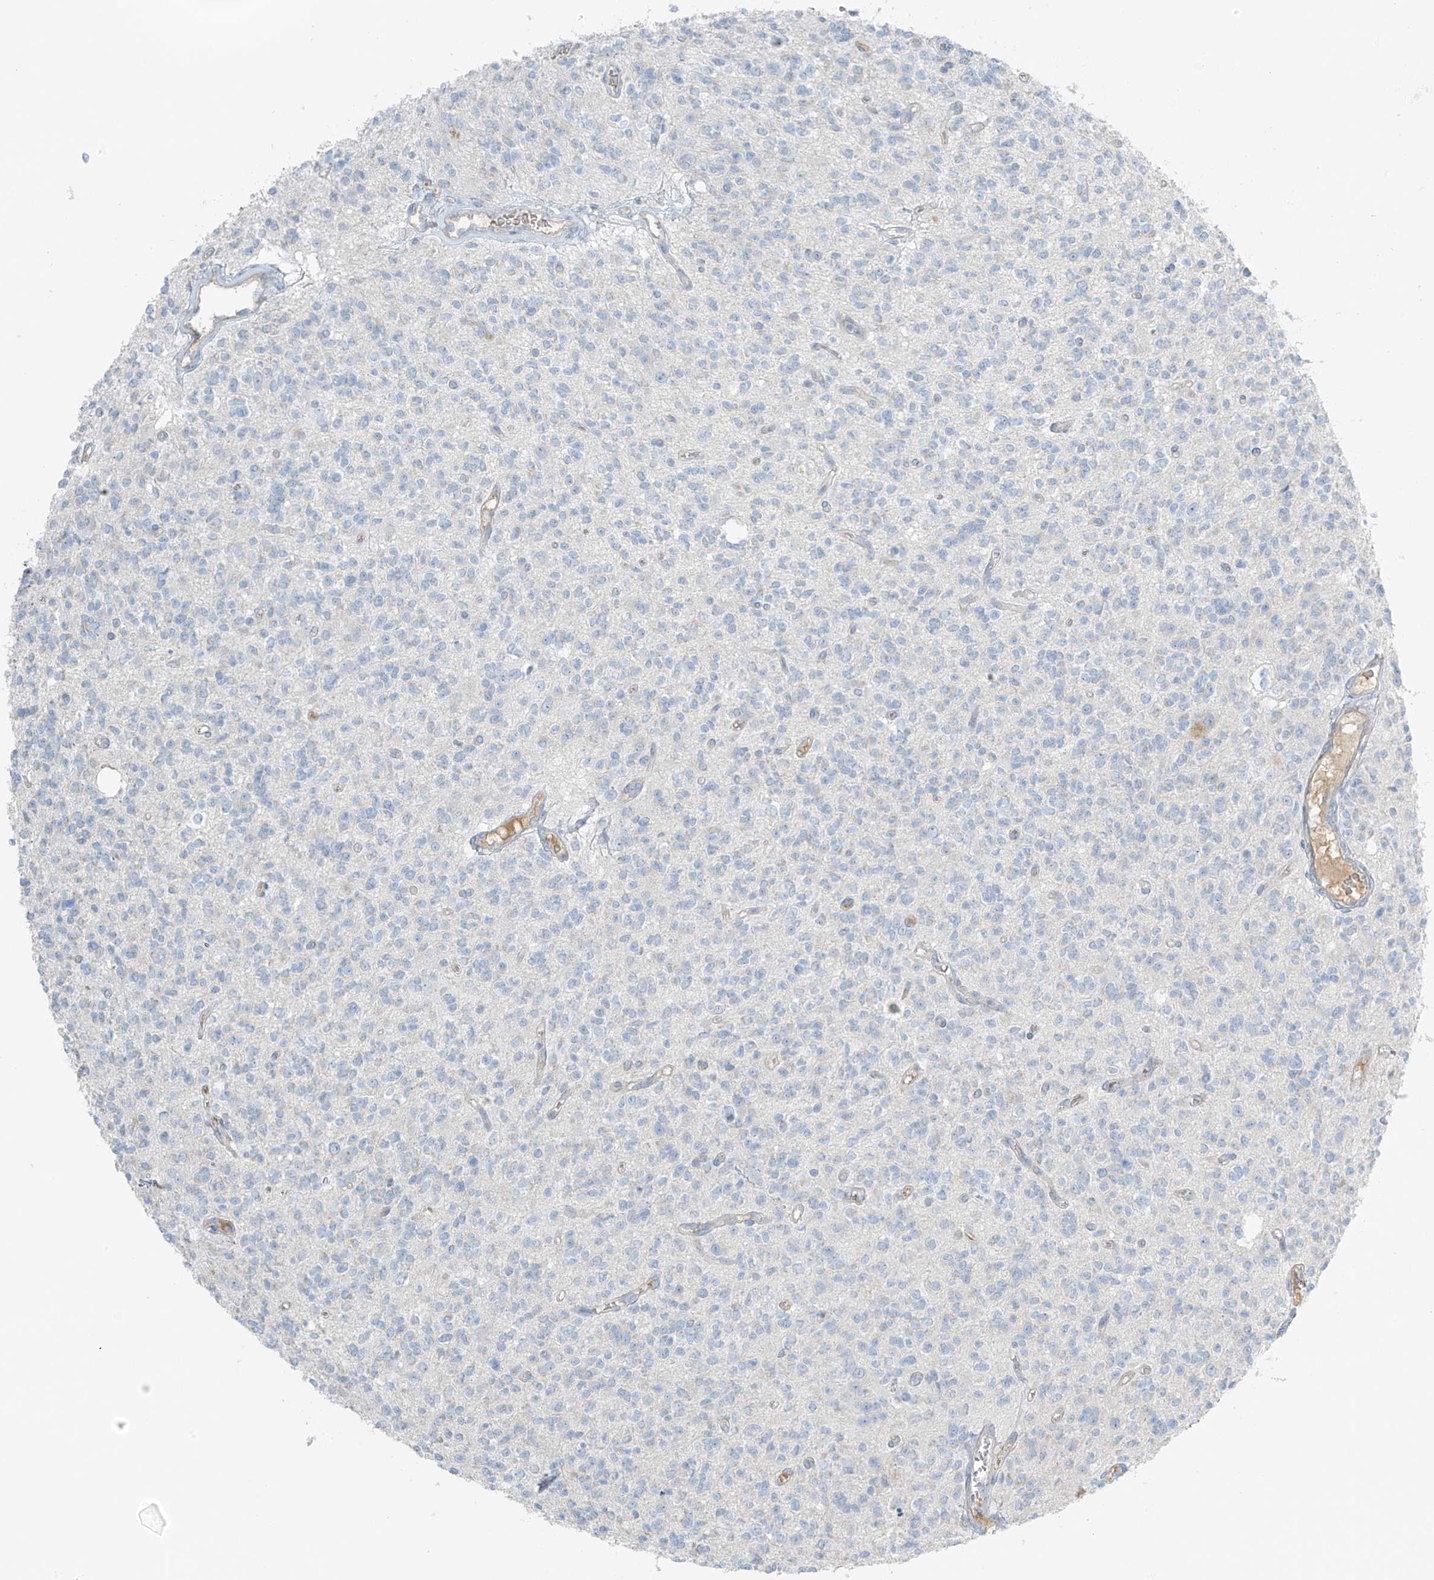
{"staining": {"intensity": "negative", "quantity": "none", "location": "none"}, "tissue": "glioma", "cell_type": "Tumor cells", "image_type": "cancer", "snomed": [{"axis": "morphology", "description": "Glioma, malignant, High grade"}, {"axis": "topography", "description": "Brain"}], "caption": "Photomicrograph shows no protein positivity in tumor cells of malignant glioma (high-grade) tissue.", "gene": "FAM131C", "patient": {"sex": "male", "age": 34}}